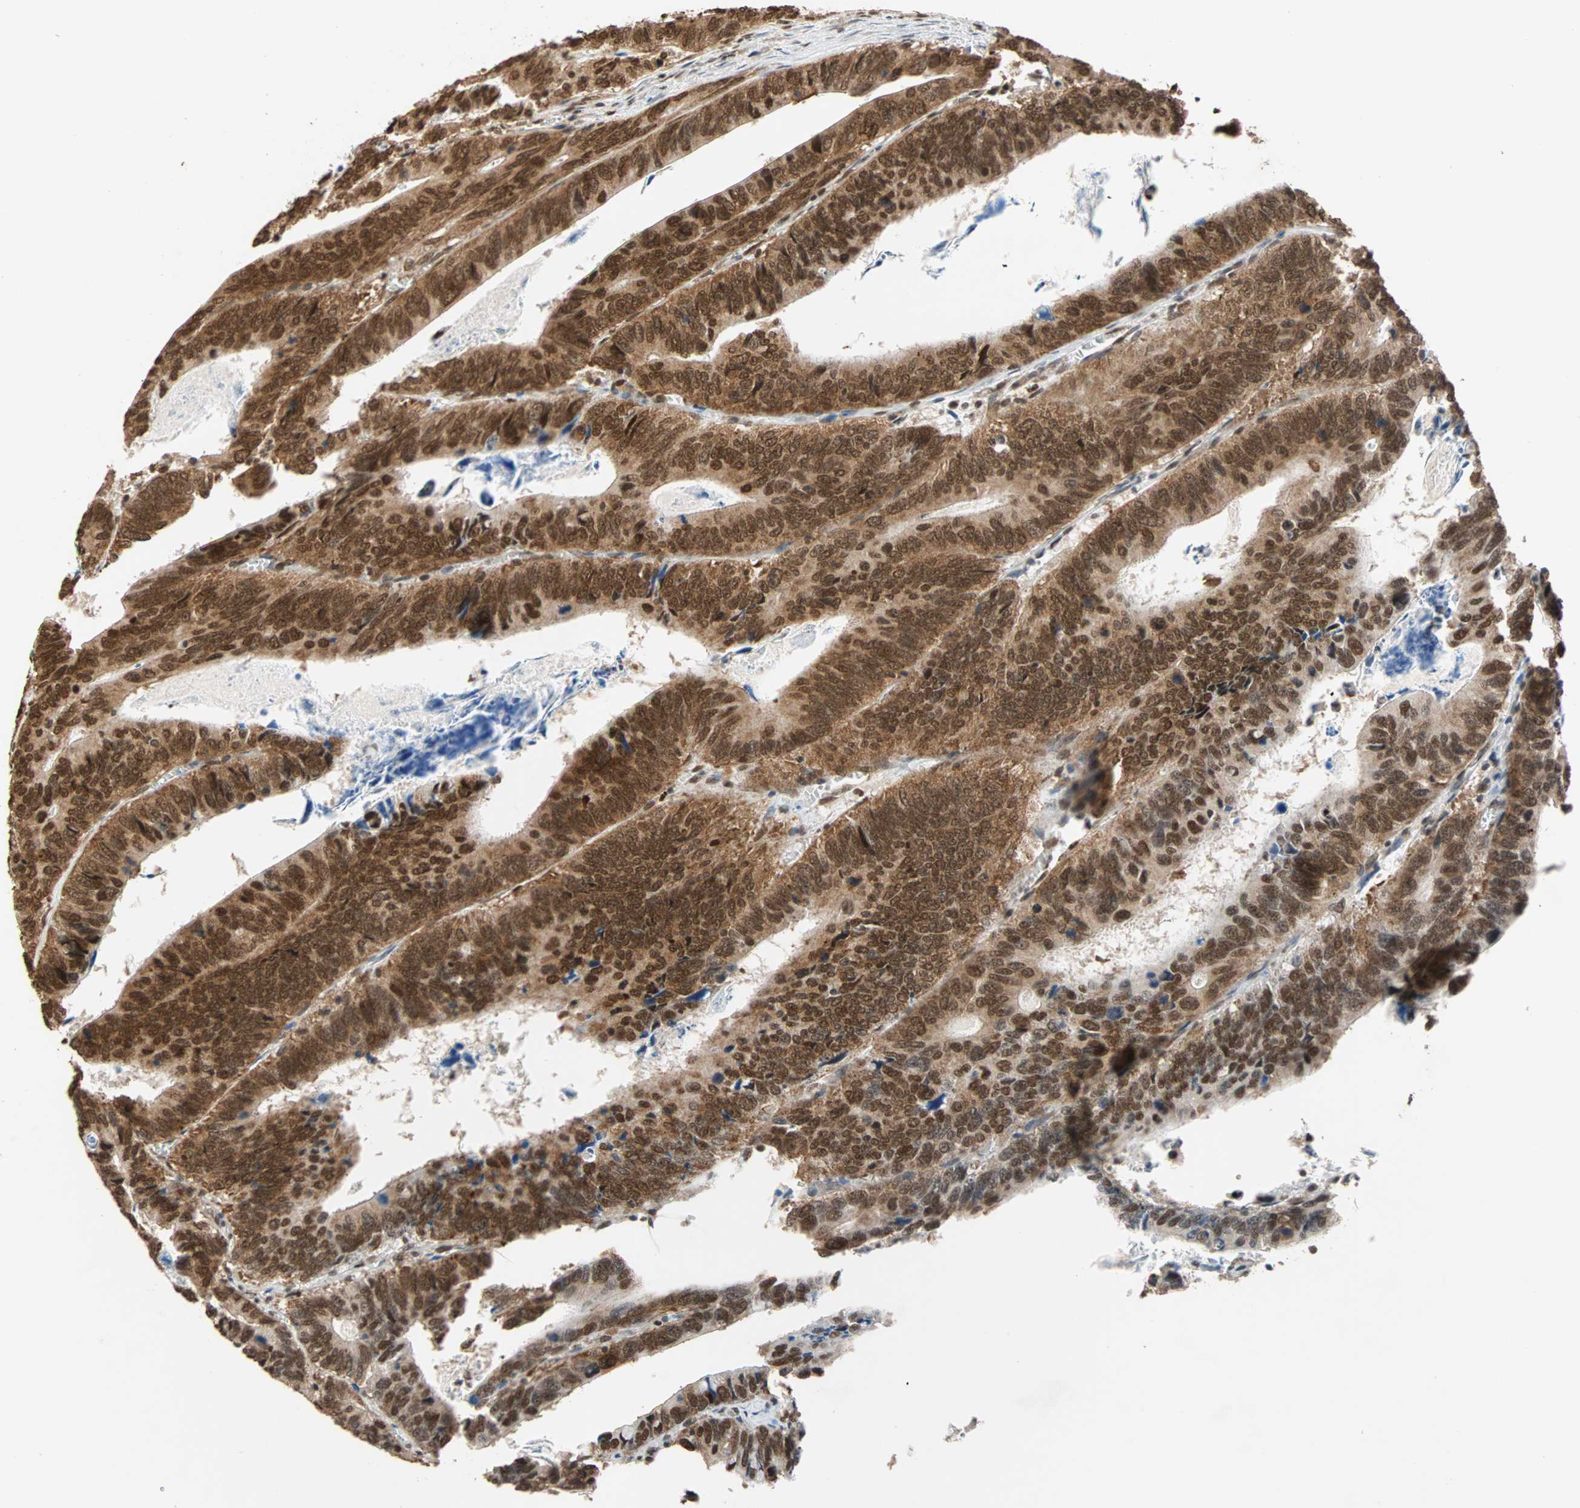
{"staining": {"intensity": "strong", "quantity": ">75%", "location": "nuclear"}, "tissue": "colorectal cancer", "cell_type": "Tumor cells", "image_type": "cancer", "snomed": [{"axis": "morphology", "description": "Adenocarcinoma, NOS"}, {"axis": "topography", "description": "Colon"}], "caption": "Immunohistochemistry of colorectal cancer exhibits high levels of strong nuclear staining in about >75% of tumor cells. (IHC, brightfield microscopy, high magnification).", "gene": "DAZAP1", "patient": {"sex": "male", "age": 72}}